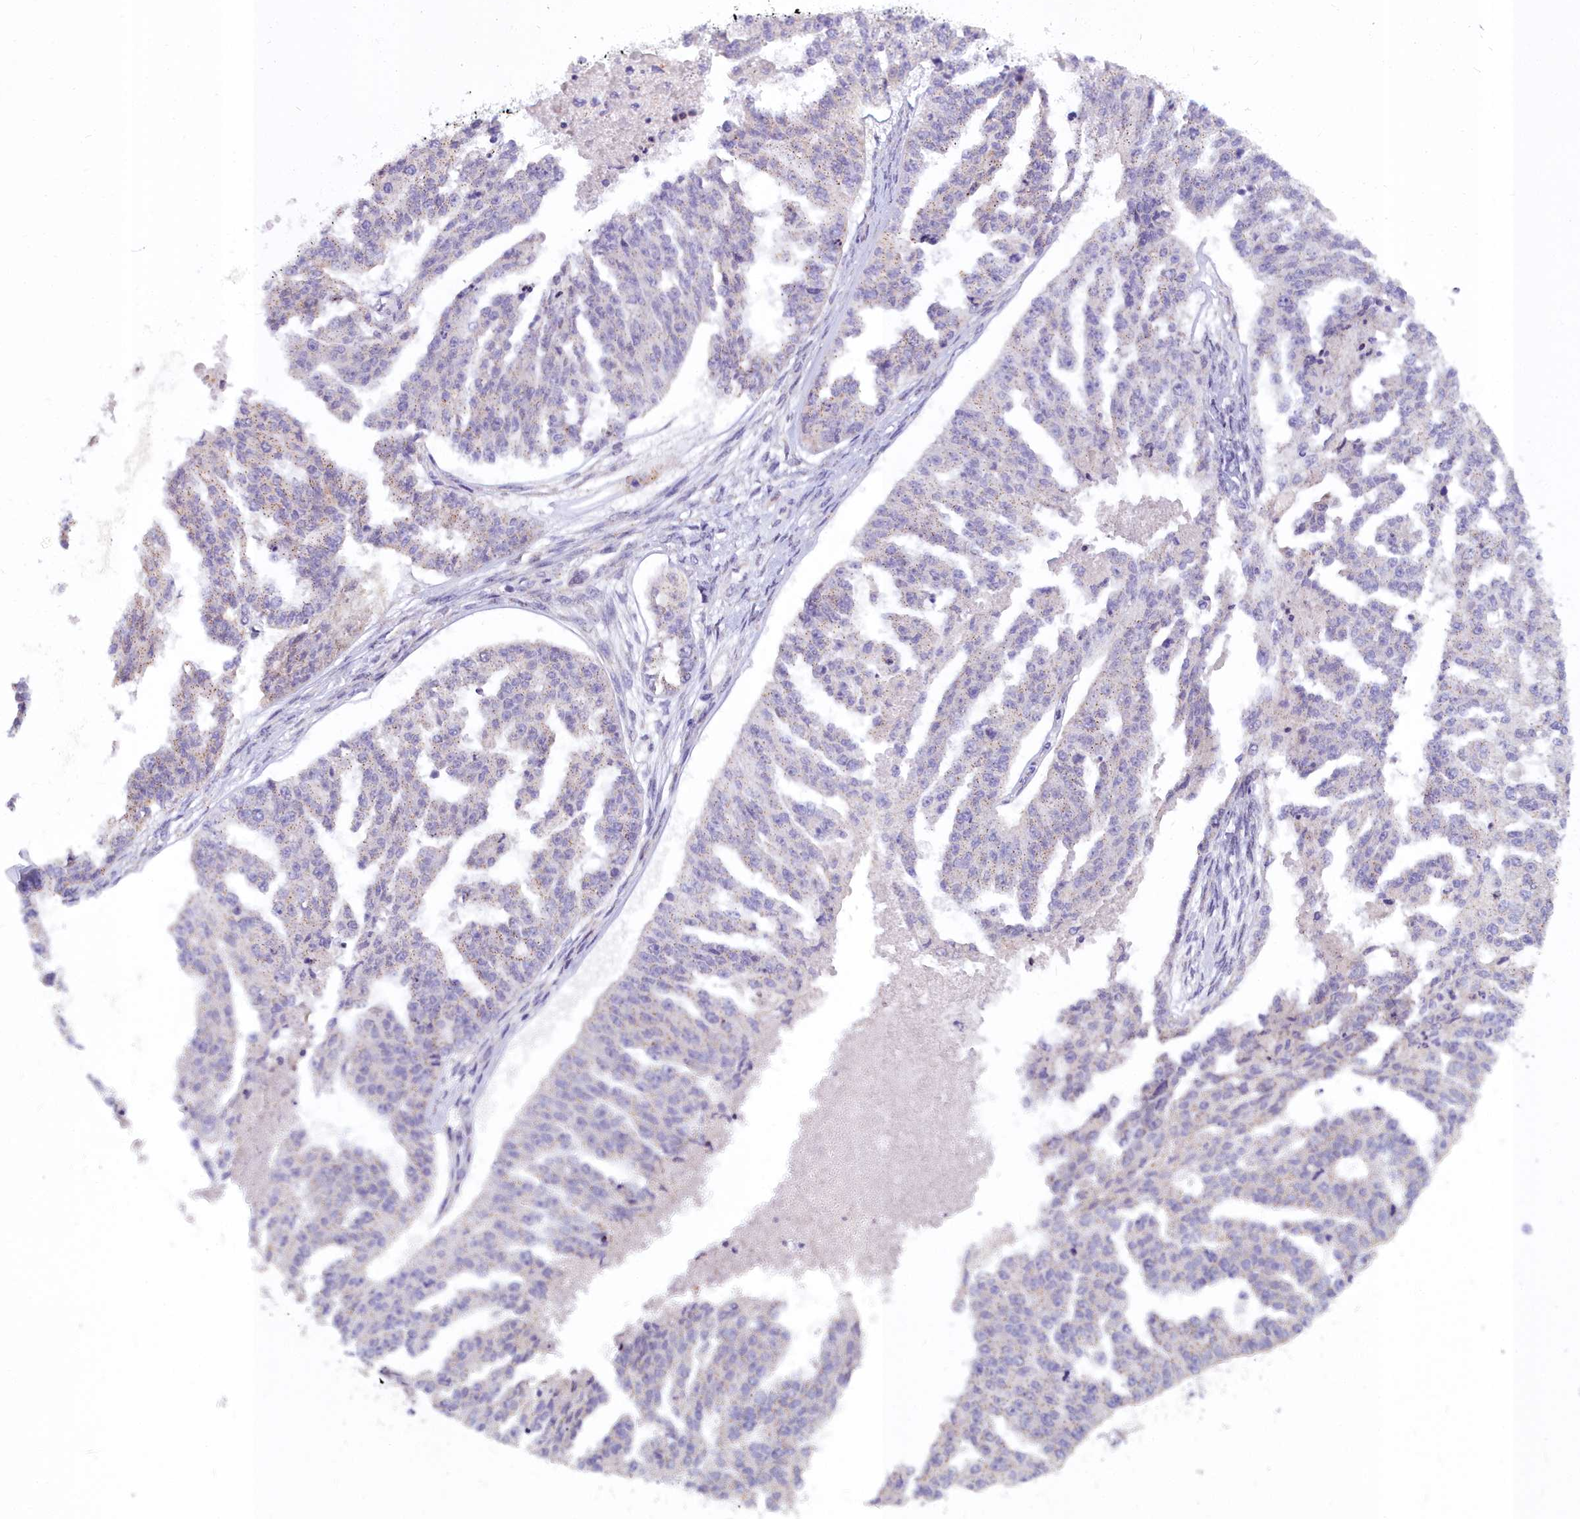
{"staining": {"intensity": "weak", "quantity": "<25%", "location": "cytoplasmic/membranous"}, "tissue": "ovarian cancer", "cell_type": "Tumor cells", "image_type": "cancer", "snomed": [{"axis": "morphology", "description": "Cystadenocarcinoma, serous, NOS"}, {"axis": "topography", "description": "Ovary"}], "caption": "Tumor cells are negative for protein expression in human serous cystadenocarcinoma (ovarian).", "gene": "WDPCP", "patient": {"sex": "female", "age": 58}}